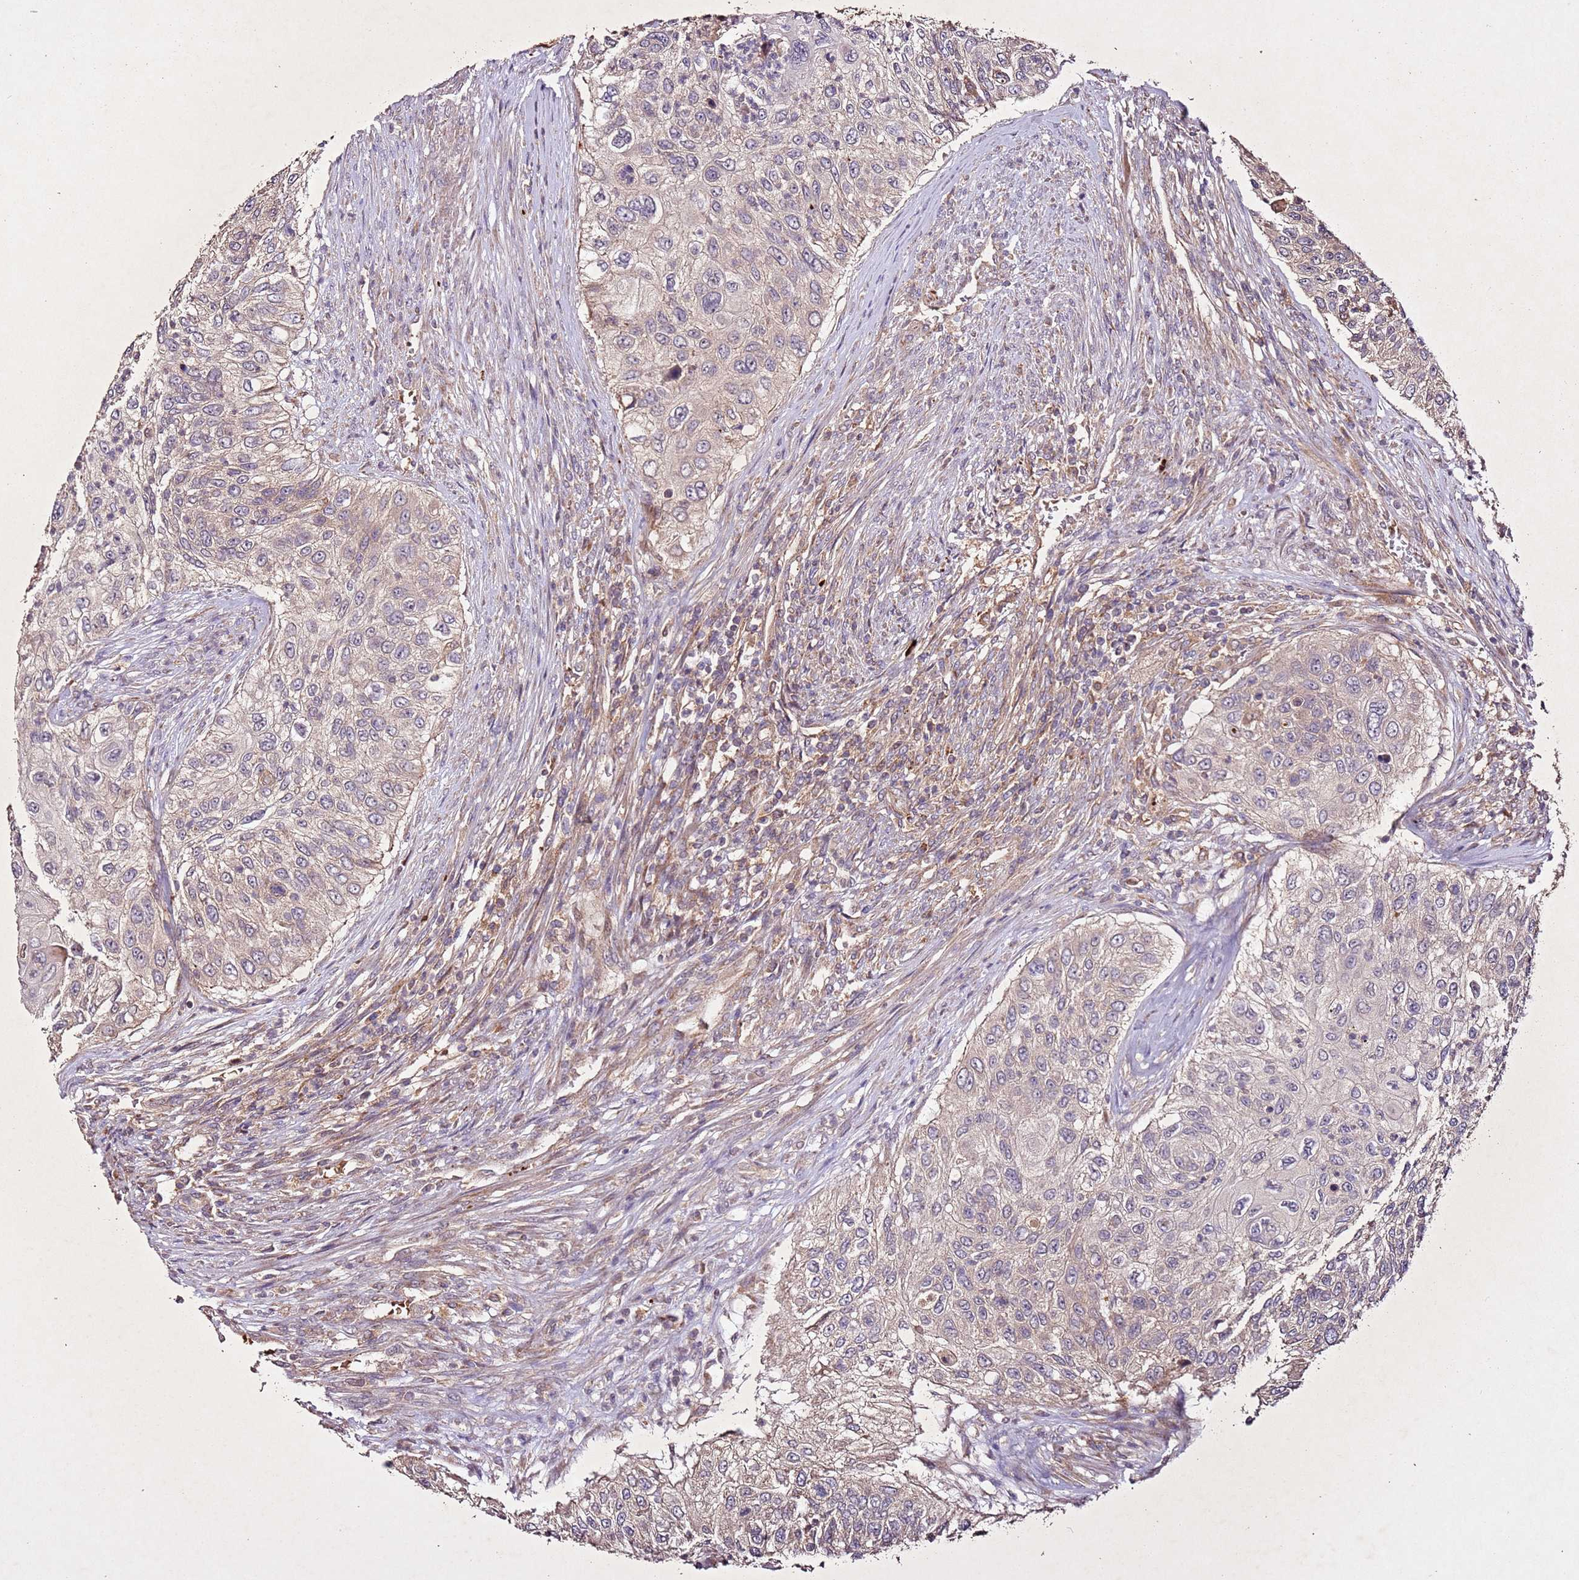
{"staining": {"intensity": "weak", "quantity": ">75%", "location": "cytoplasmic/membranous"}, "tissue": "urothelial cancer", "cell_type": "Tumor cells", "image_type": "cancer", "snomed": [{"axis": "morphology", "description": "Urothelial carcinoma, High grade"}, {"axis": "topography", "description": "Urinary bladder"}], "caption": "Protein analysis of urothelial cancer tissue exhibits weak cytoplasmic/membranous positivity in approximately >75% of tumor cells.", "gene": "PTMA", "patient": {"sex": "female", "age": 60}}